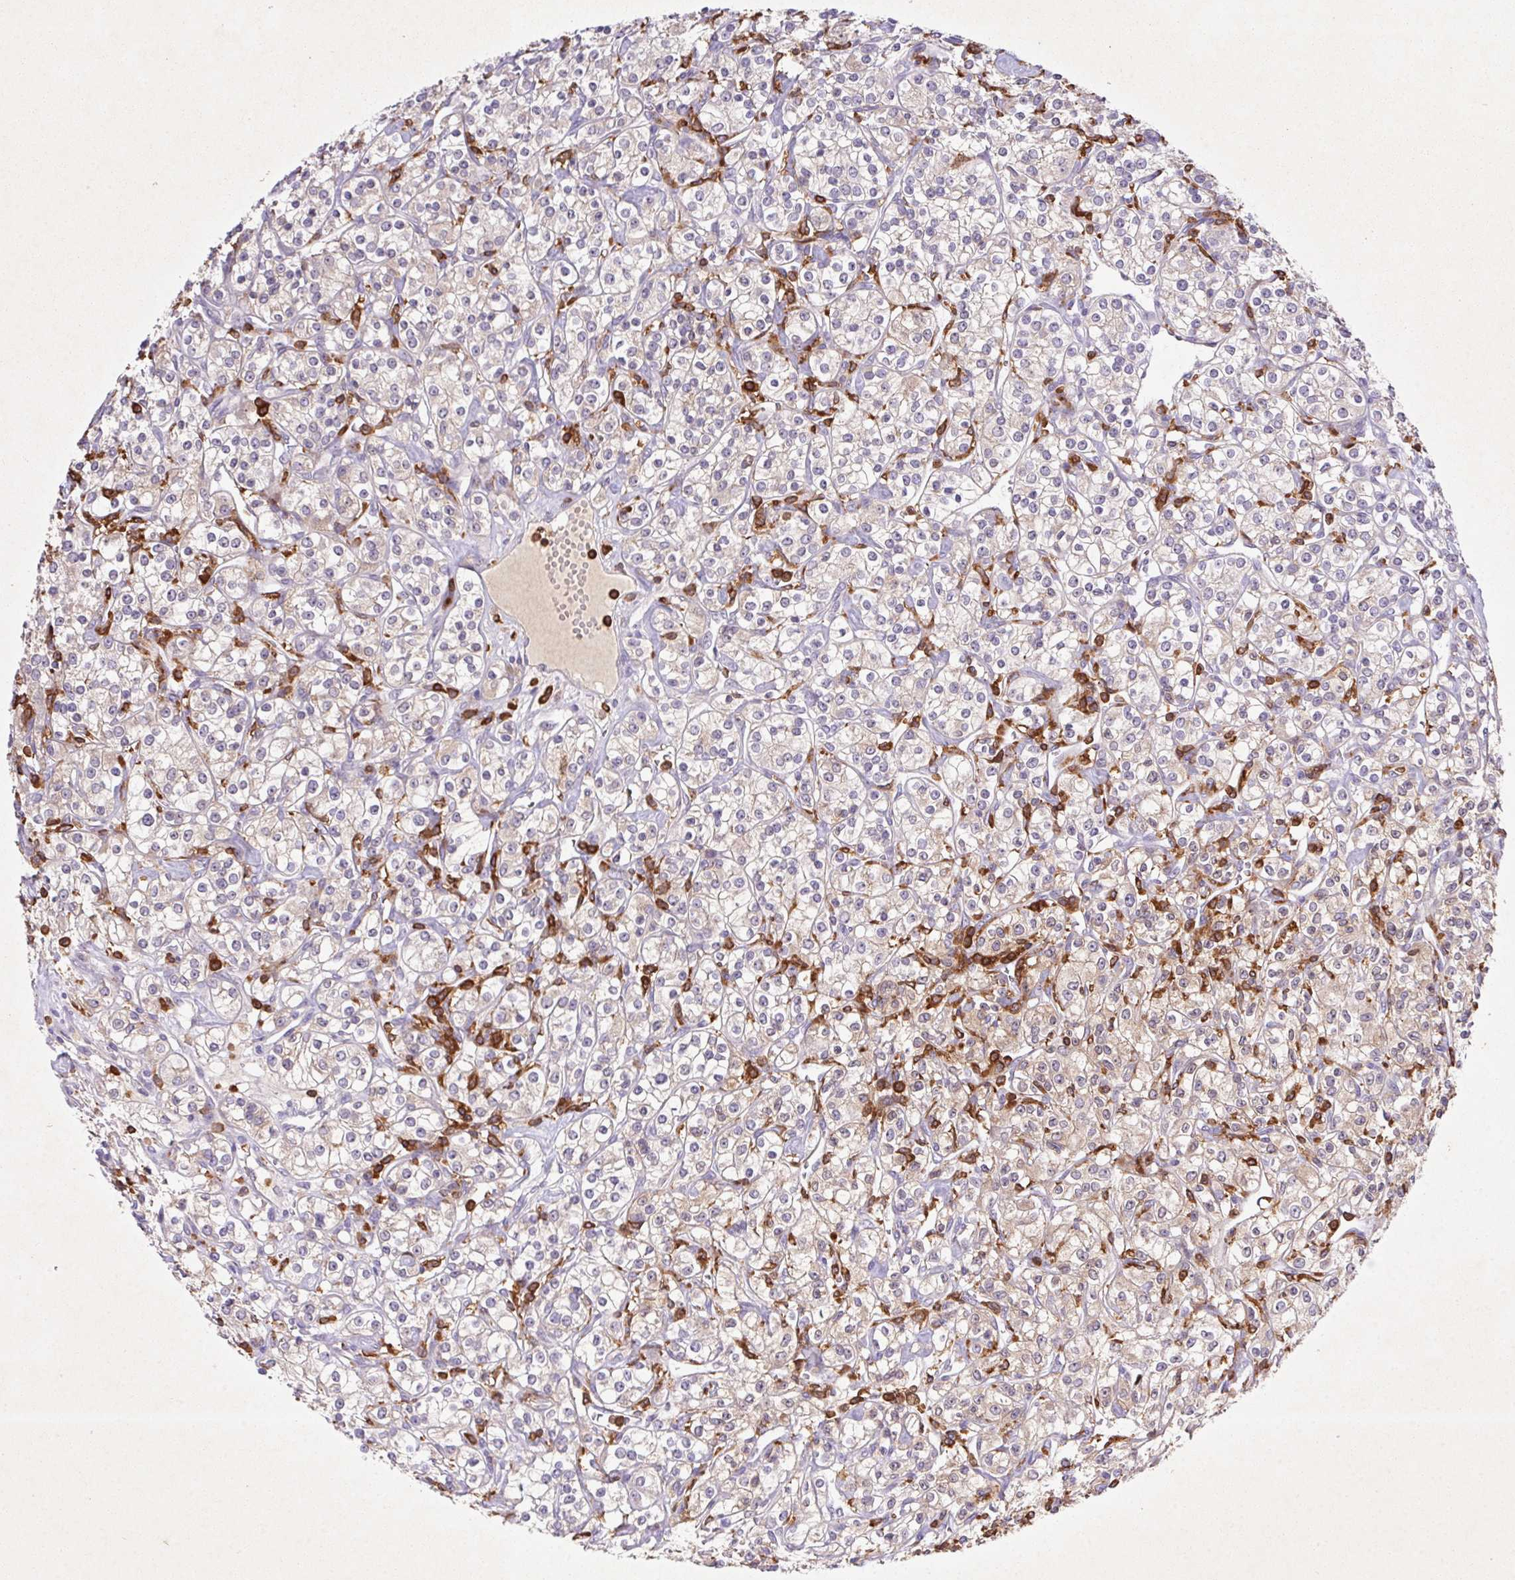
{"staining": {"intensity": "negative", "quantity": "none", "location": "none"}, "tissue": "renal cancer", "cell_type": "Tumor cells", "image_type": "cancer", "snomed": [{"axis": "morphology", "description": "Adenocarcinoma, NOS"}, {"axis": "topography", "description": "Kidney"}], "caption": "This is an IHC image of human renal adenocarcinoma. There is no positivity in tumor cells.", "gene": "APBB1IP", "patient": {"sex": "male", "age": 77}}